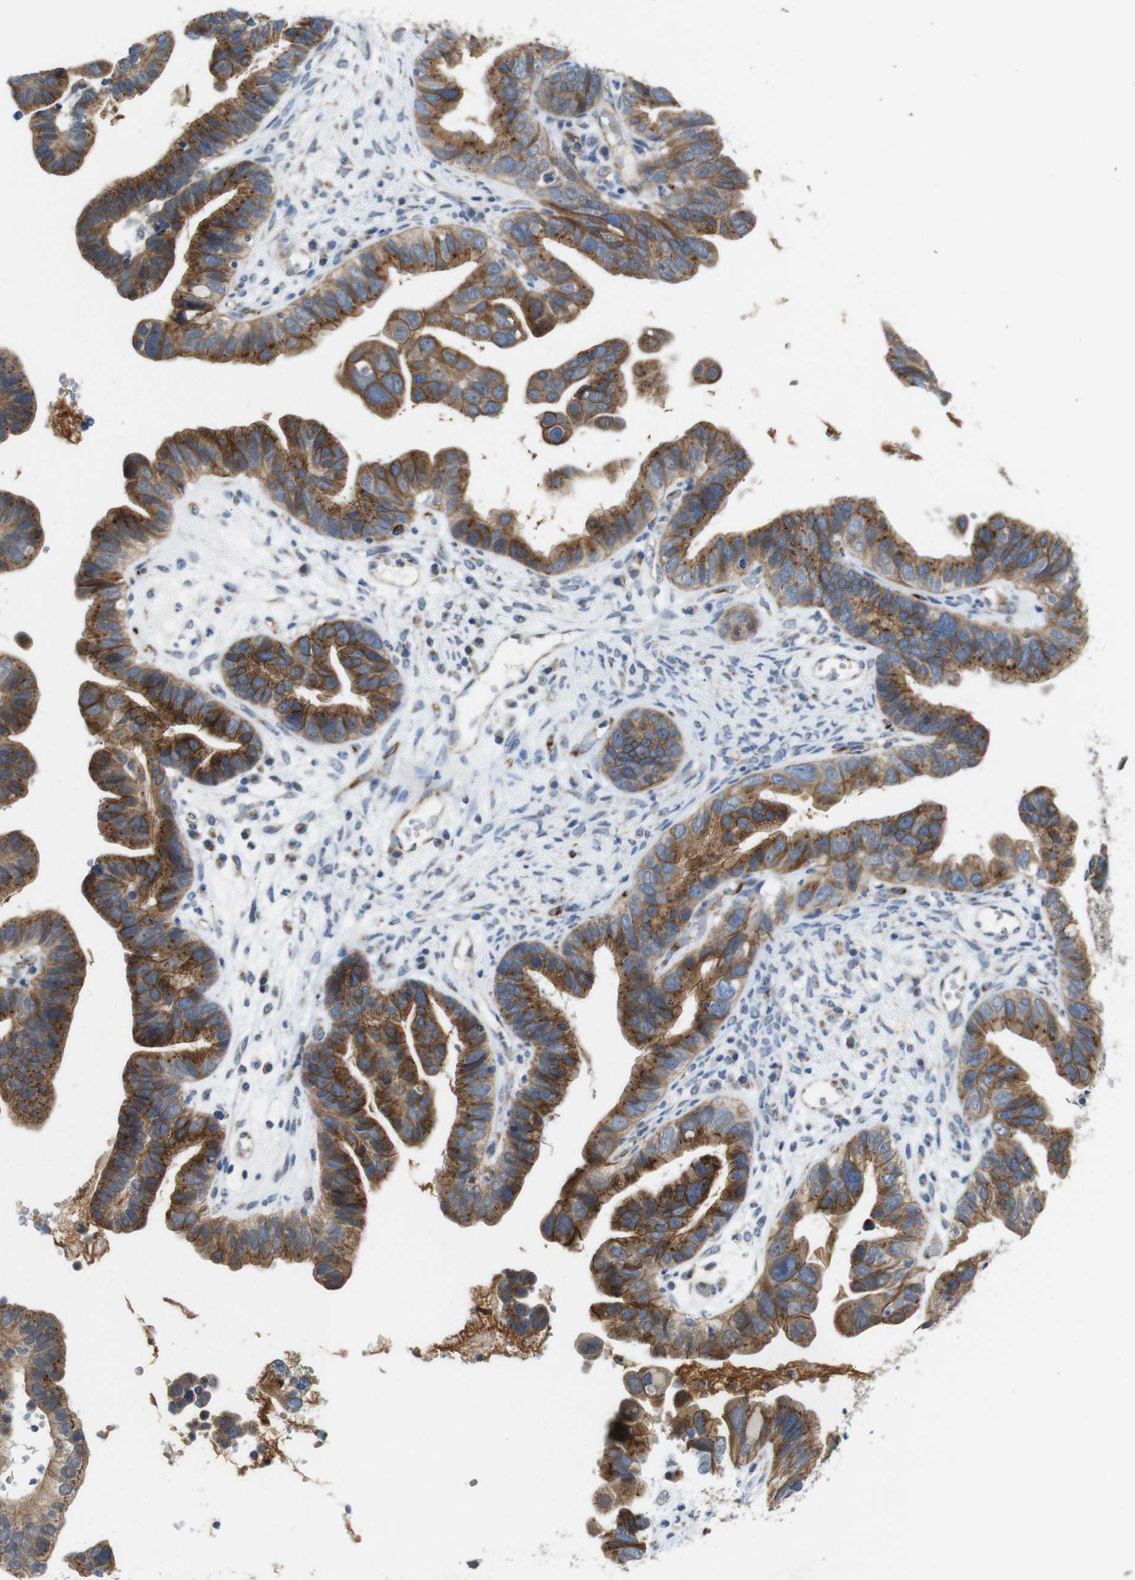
{"staining": {"intensity": "strong", "quantity": ">75%", "location": "cytoplasmic/membranous"}, "tissue": "ovarian cancer", "cell_type": "Tumor cells", "image_type": "cancer", "snomed": [{"axis": "morphology", "description": "Cystadenocarcinoma, serous, NOS"}, {"axis": "topography", "description": "Ovary"}], "caption": "Brown immunohistochemical staining in ovarian serous cystadenocarcinoma displays strong cytoplasmic/membranous staining in approximately >75% of tumor cells.", "gene": "EFCAB14", "patient": {"sex": "female", "age": 56}}